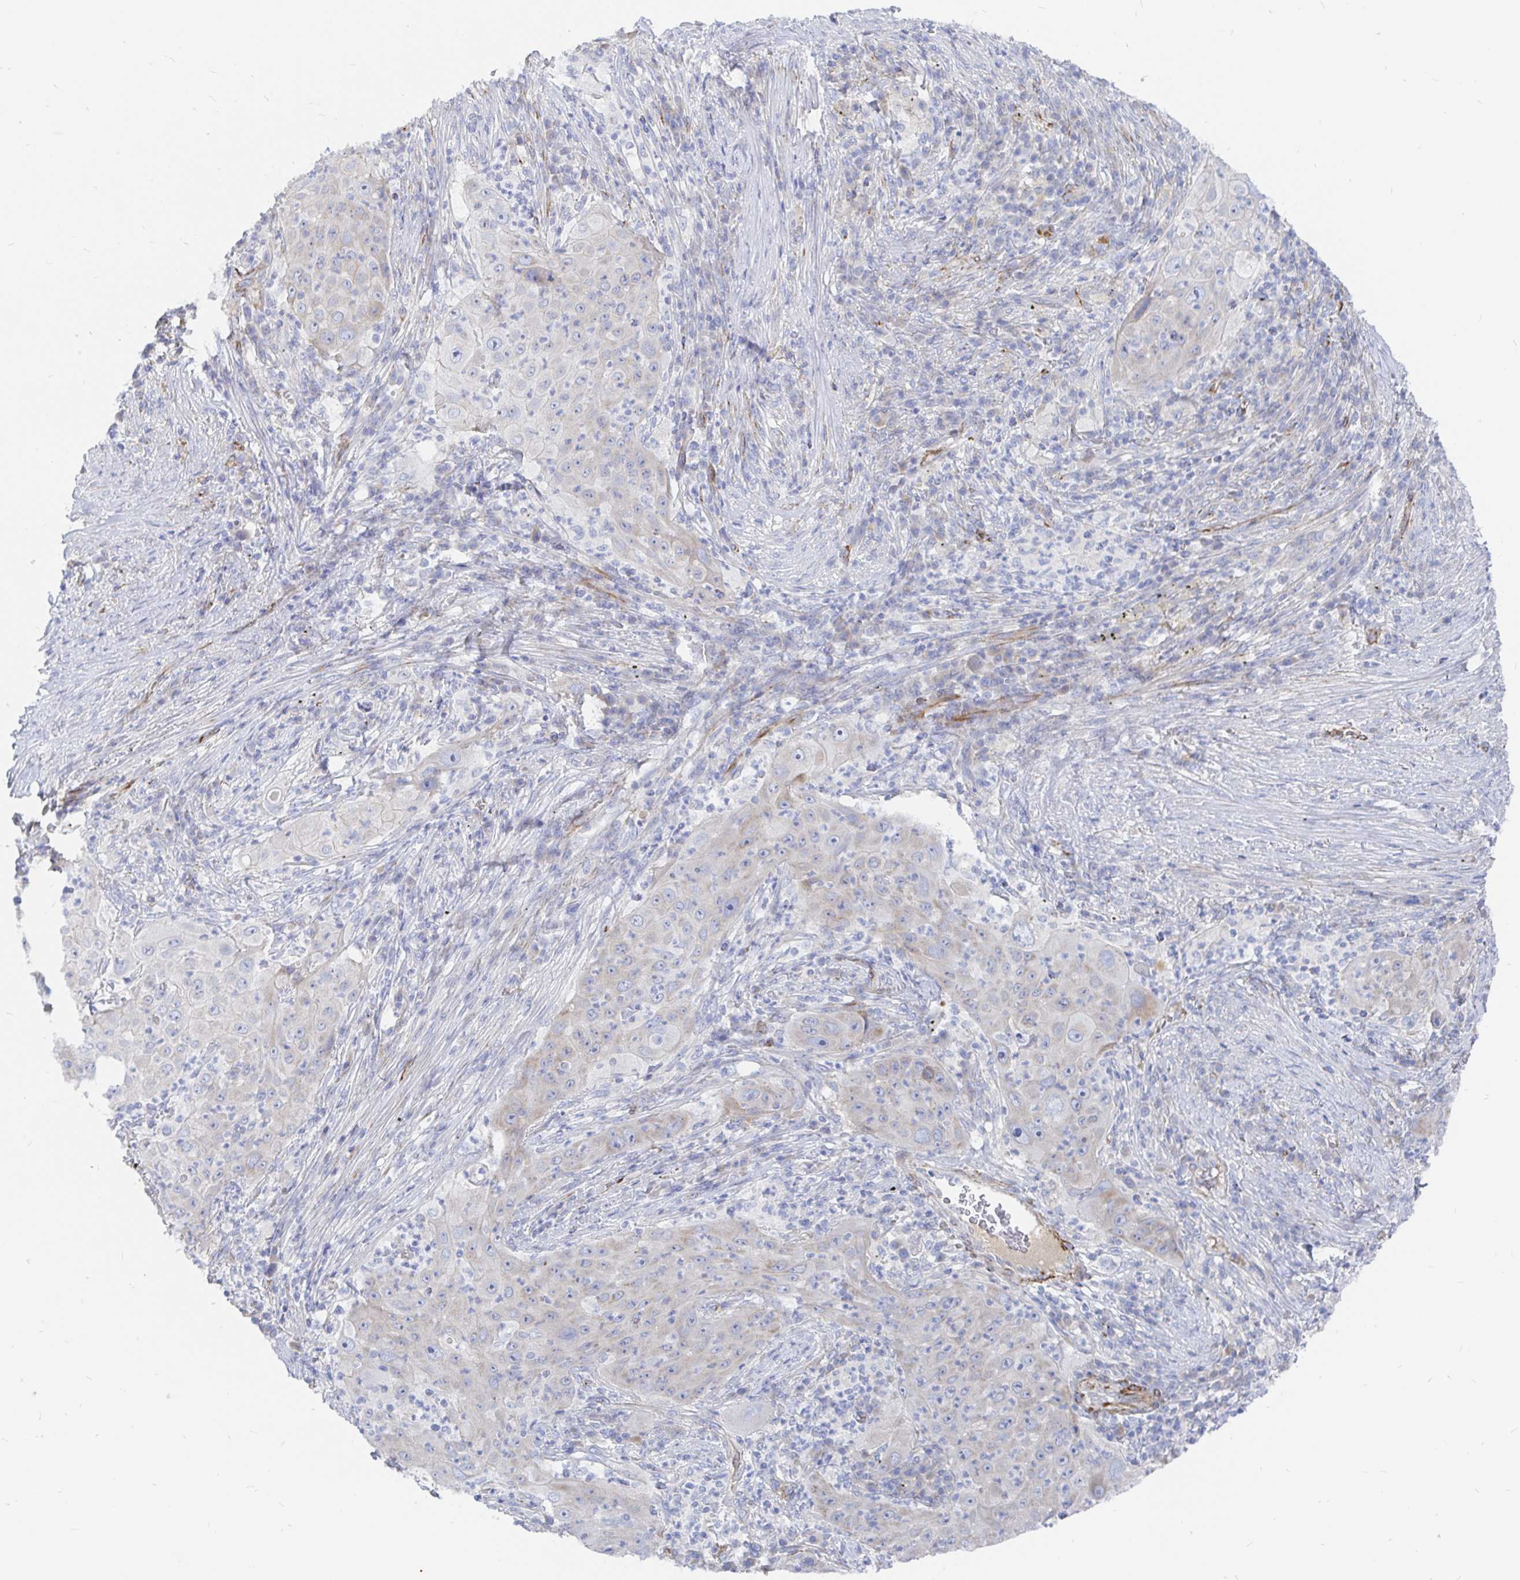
{"staining": {"intensity": "negative", "quantity": "none", "location": "none"}, "tissue": "lung cancer", "cell_type": "Tumor cells", "image_type": "cancer", "snomed": [{"axis": "morphology", "description": "Squamous cell carcinoma, NOS"}, {"axis": "topography", "description": "Lung"}], "caption": "Immunohistochemistry photomicrograph of neoplastic tissue: human lung squamous cell carcinoma stained with DAB (3,3'-diaminobenzidine) displays no significant protein positivity in tumor cells. Brightfield microscopy of IHC stained with DAB (brown) and hematoxylin (blue), captured at high magnification.", "gene": "COX16", "patient": {"sex": "female", "age": 59}}